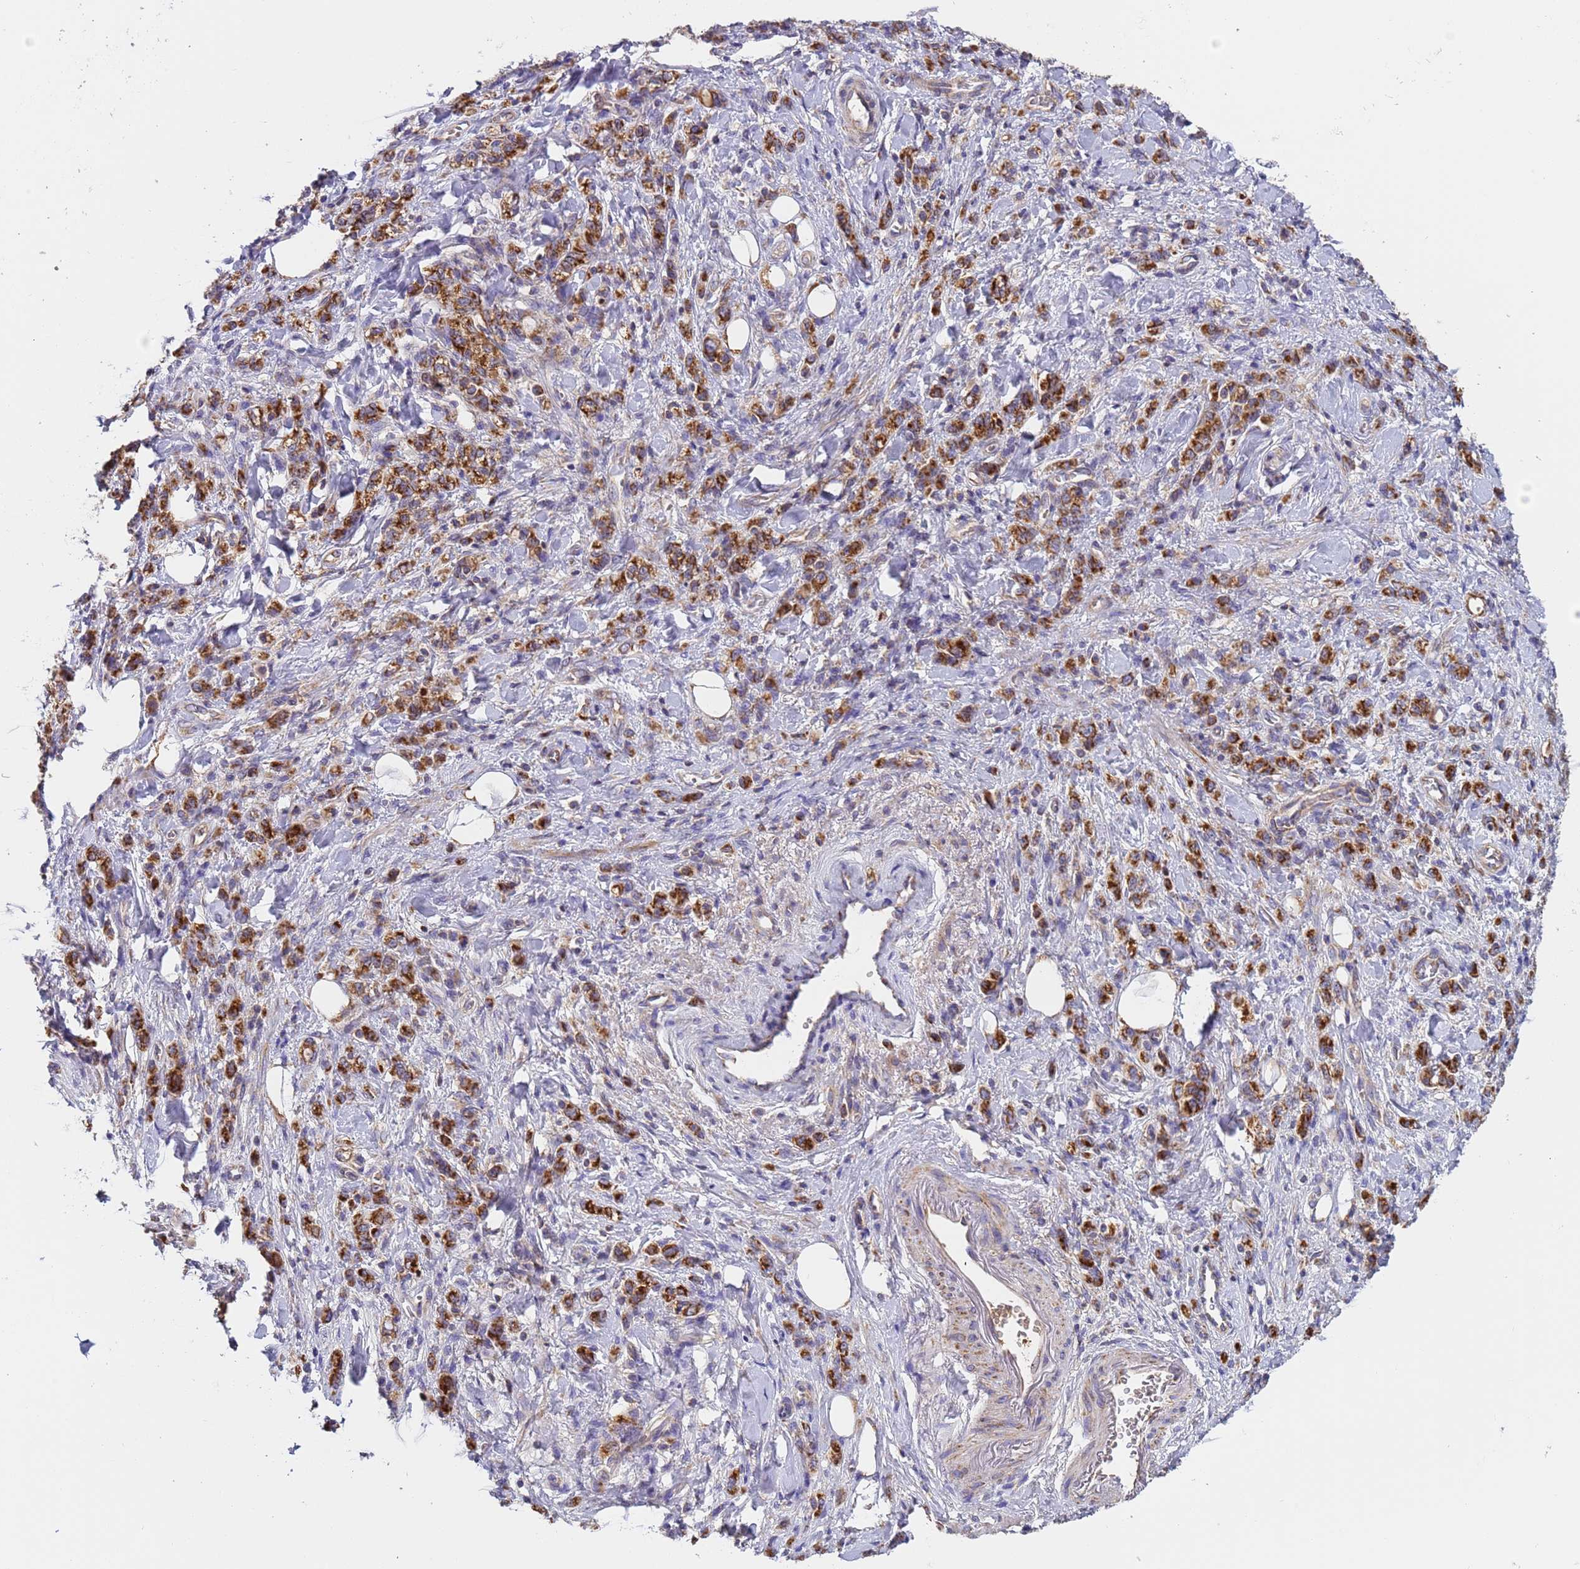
{"staining": {"intensity": "strong", "quantity": ">75%", "location": "cytoplasmic/membranous"}, "tissue": "stomach cancer", "cell_type": "Tumor cells", "image_type": "cancer", "snomed": [{"axis": "morphology", "description": "Adenocarcinoma, NOS"}, {"axis": "topography", "description": "Stomach"}], "caption": "Stomach cancer (adenocarcinoma) tissue exhibits strong cytoplasmic/membranous staining in approximately >75% of tumor cells, visualized by immunohistochemistry. The staining was performed using DAB, with brown indicating positive protein expression. Nuclei are stained blue with hematoxylin.", "gene": "TMEM126A", "patient": {"sex": "male", "age": 77}}